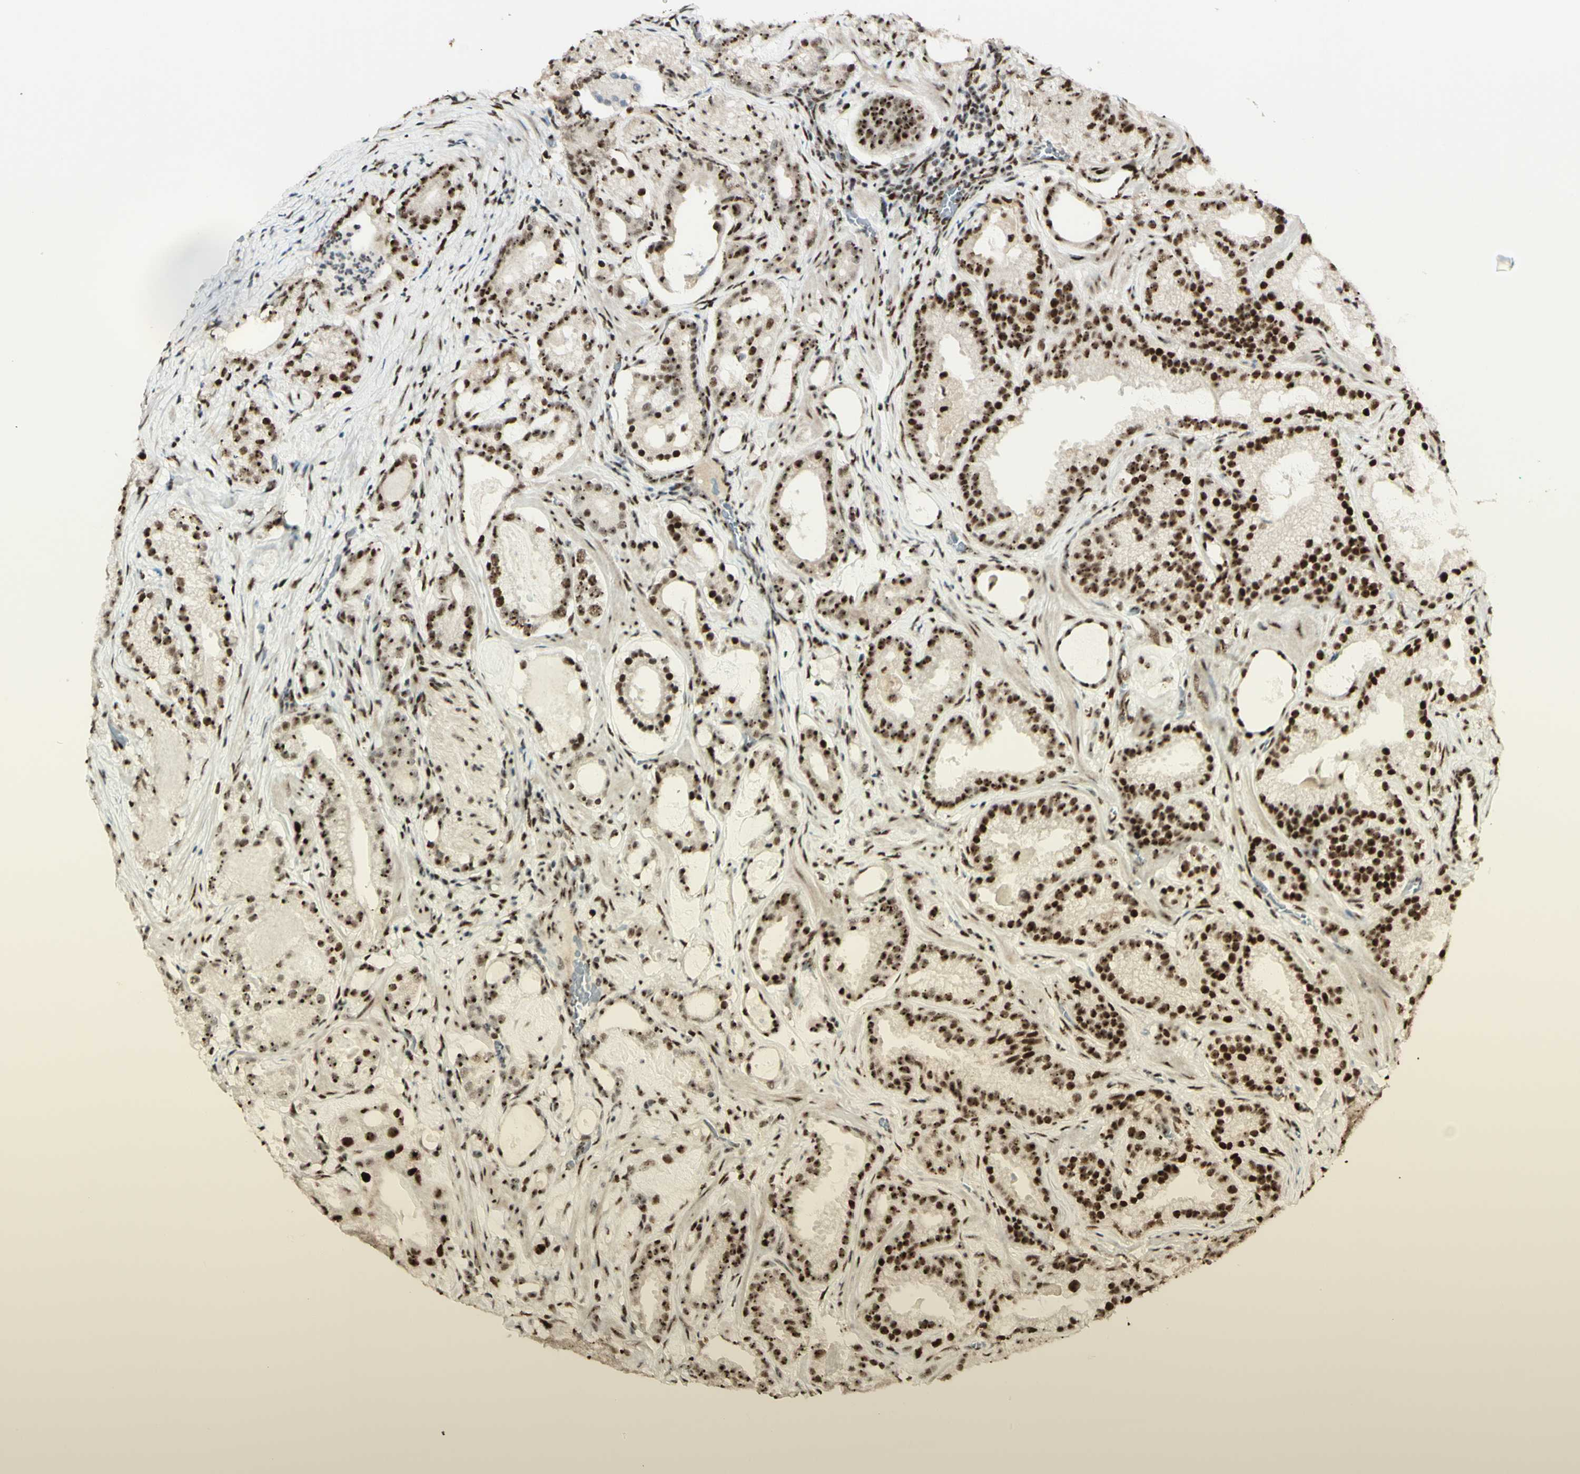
{"staining": {"intensity": "strong", "quantity": ">75%", "location": "nuclear"}, "tissue": "prostate cancer", "cell_type": "Tumor cells", "image_type": "cancer", "snomed": [{"axis": "morphology", "description": "Adenocarcinoma, Low grade"}, {"axis": "topography", "description": "Prostate"}], "caption": "A histopathology image of human adenocarcinoma (low-grade) (prostate) stained for a protein demonstrates strong nuclear brown staining in tumor cells.", "gene": "DHX9", "patient": {"sex": "male", "age": 59}}